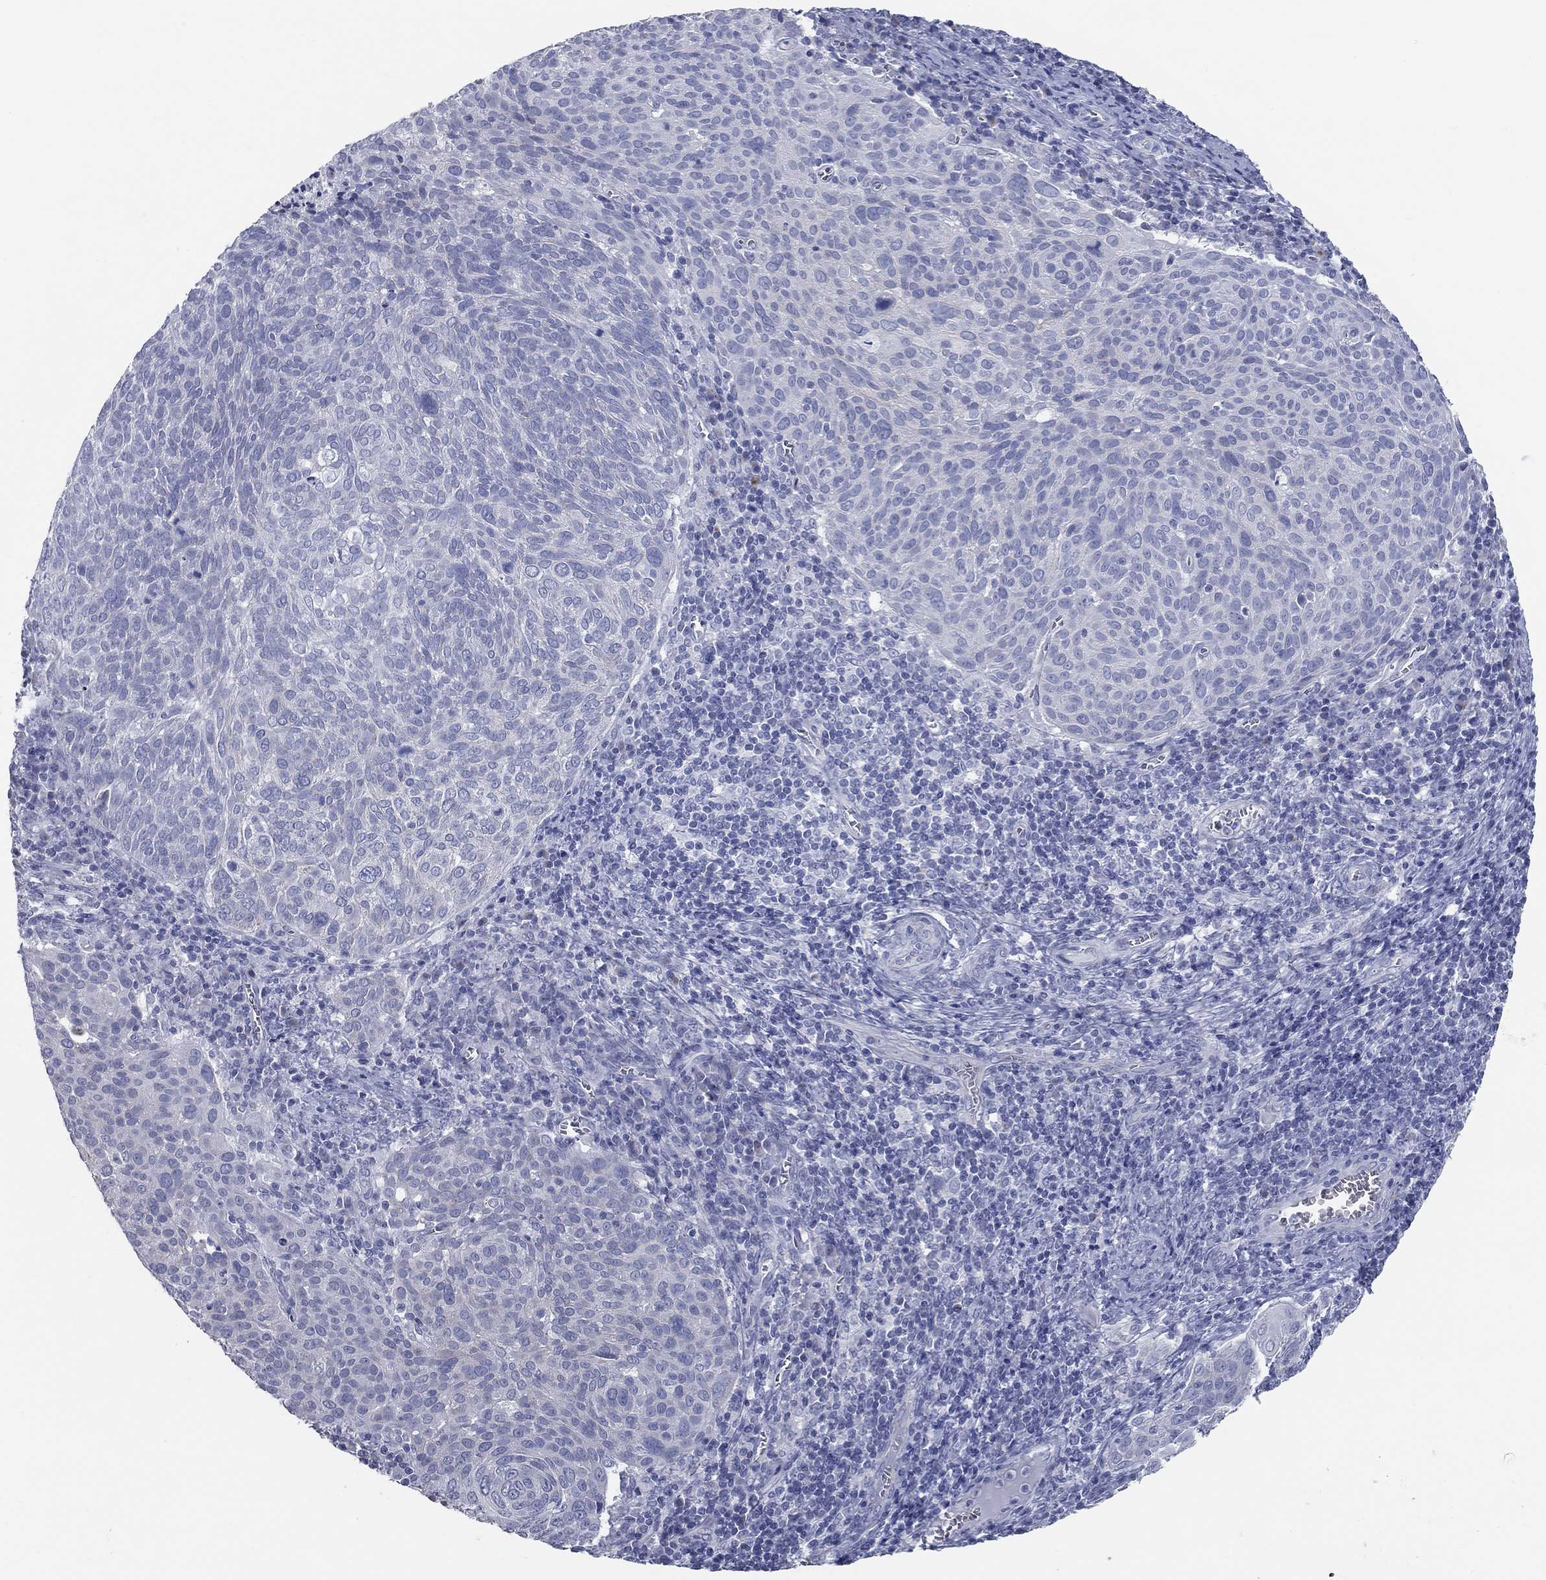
{"staining": {"intensity": "negative", "quantity": "none", "location": "none"}, "tissue": "cervical cancer", "cell_type": "Tumor cells", "image_type": "cancer", "snomed": [{"axis": "morphology", "description": "Squamous cell carcinoma, NOS"}, {"axis": "topography", "description": "Cervix"}], "caption": "Immunohistochemistry (IHC) of cervical squamous cell carcinoma displays no staining in tumor cells.", "gene": "TAC1", "patient": {"sex": "female", "age": 39}}